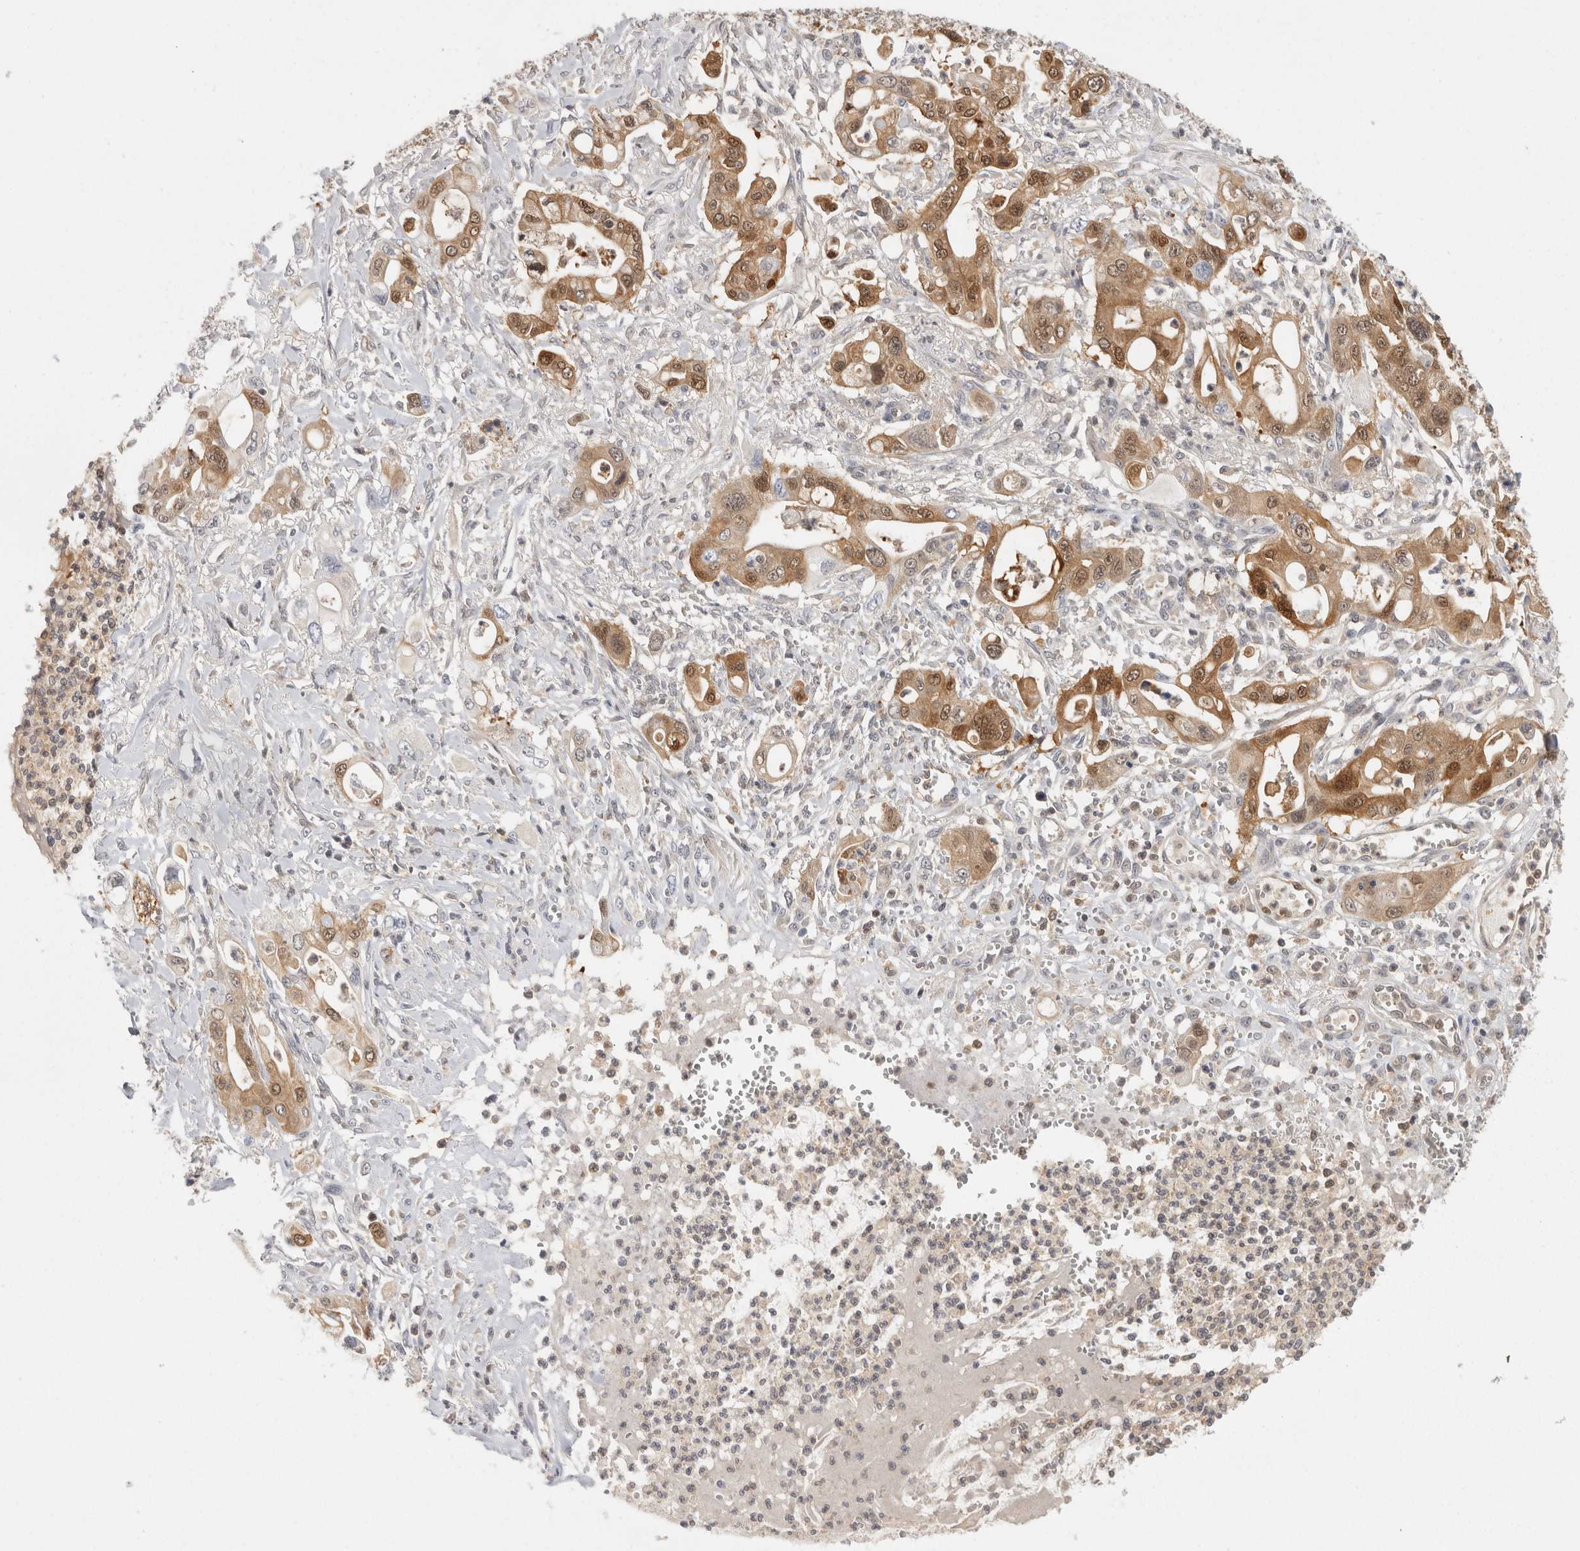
{"staining": {"intensity": "moderate", "quantity": ">75%", "location": "cytoplasmic/membranous,nuclear"}, "tissue": "pancreatic cancer", "cell_type": "Tumor cells", "image_type": "cancer", "snomed": [{"axis": "morphology", "description": "Adenocarcinoma, NOS"}, {"axis": "topography", "description": "Pancreas"}], "caption": "Pancreatic cancer (adenocarcinoma) was stained to show a protein in brown. There is medium levels of moderate cytoplasmic/membranous and nuclear staining in about >75% of tumor cells.", "gene": "ACAT2", "patient": {"sex": "male", "age": 68}}